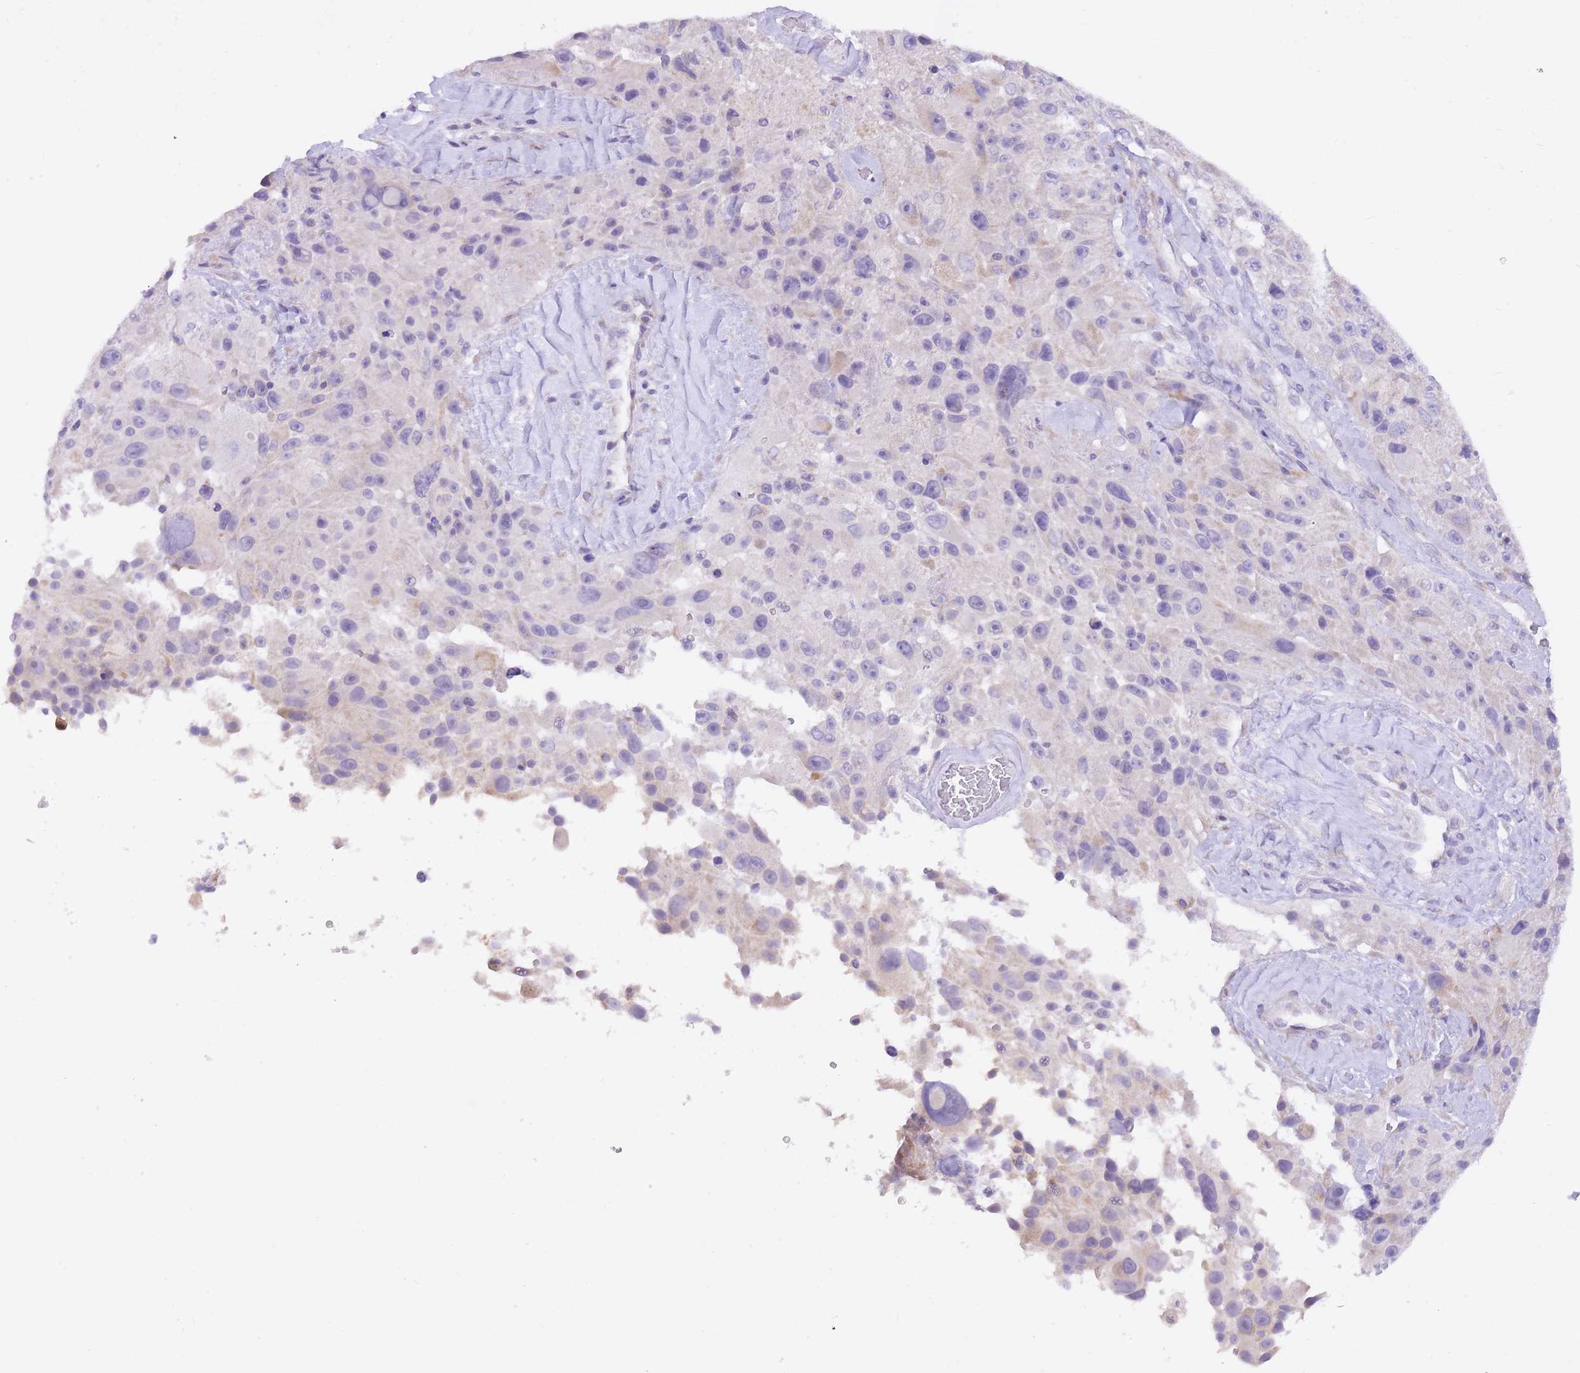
{"staining": {"intensity": "negative", "quantity": "none", "location": "none"}, "tissue": "melanoma", "cell_type": "Tumor cells", "image_type": "cancer", "snomed": [{"axis": "morphology", "description": "Malignant melanoma, Metastatic site"}, {"axis": "topography", "description": "Lymph node"}], "caption": "The image demonstrates no significant positivity in tumor cells of malignant melanoma (metastatic site). (IHC, brightfield microscopy, high magnification).", "gene": "TOPAZ1", "patient": {"sex": "male", "age": 62}}